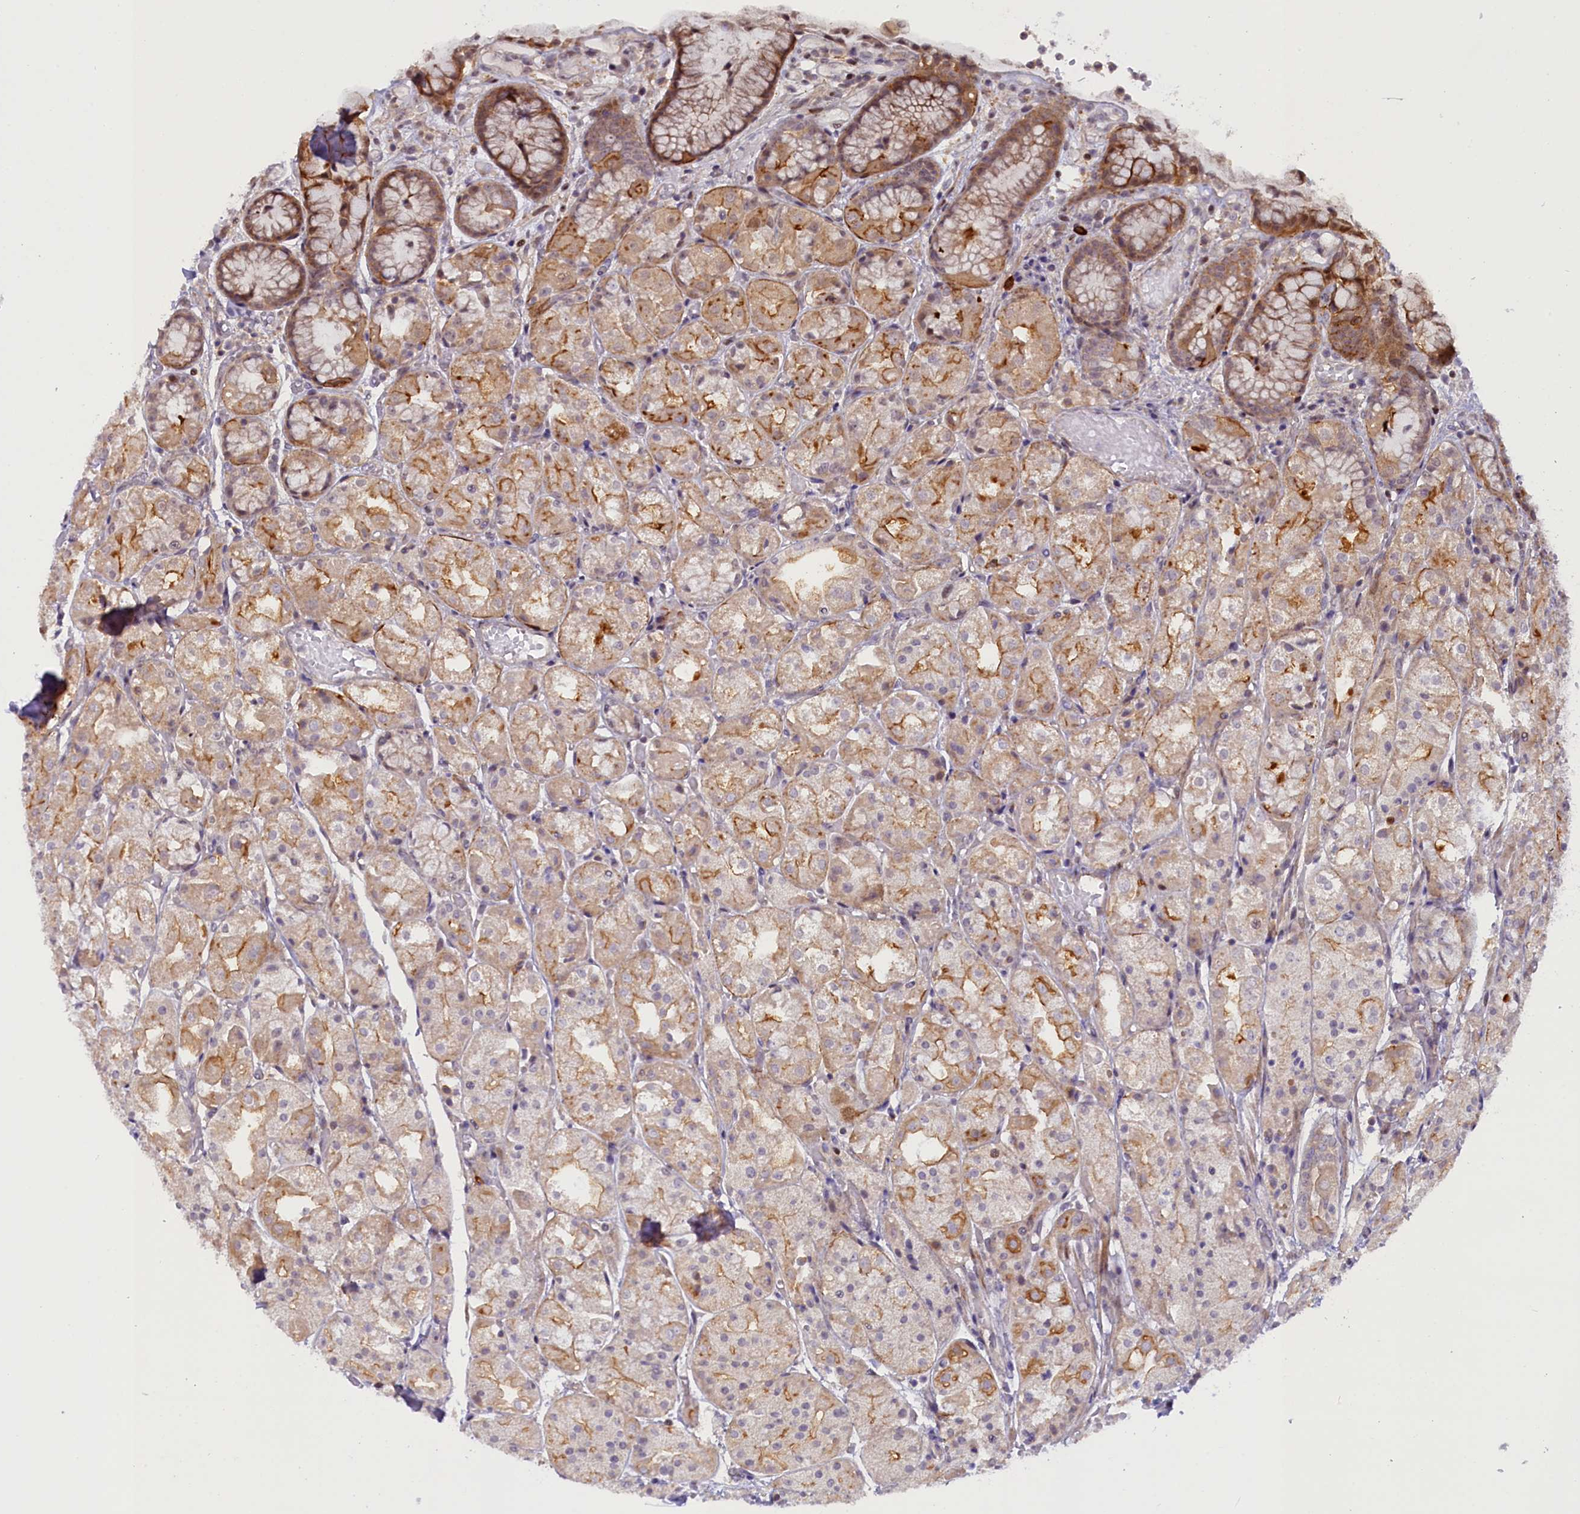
{"staining": {"intensity": "moderate", "quantity": "25%-75%", "location": "cytoplasmic/membranous"}, "tissue": "stomach", "cell_type": "Glandular cells", "image_type": "normal", "snomed": [{"axis": "morphology", "description": "Normal tissue, NOS"}, {"axis": "topography", "description": "Stomach, upper"}], "caption": "An image of human stomach stained for a protein exhibits moderate cytoplasmic/membranous brown staining in glandular cells. (DAB = brown stain, brightfield microscopy at high magnification).", "gene": "CCL23", "patient": {"sex": "male", "age": 72}}